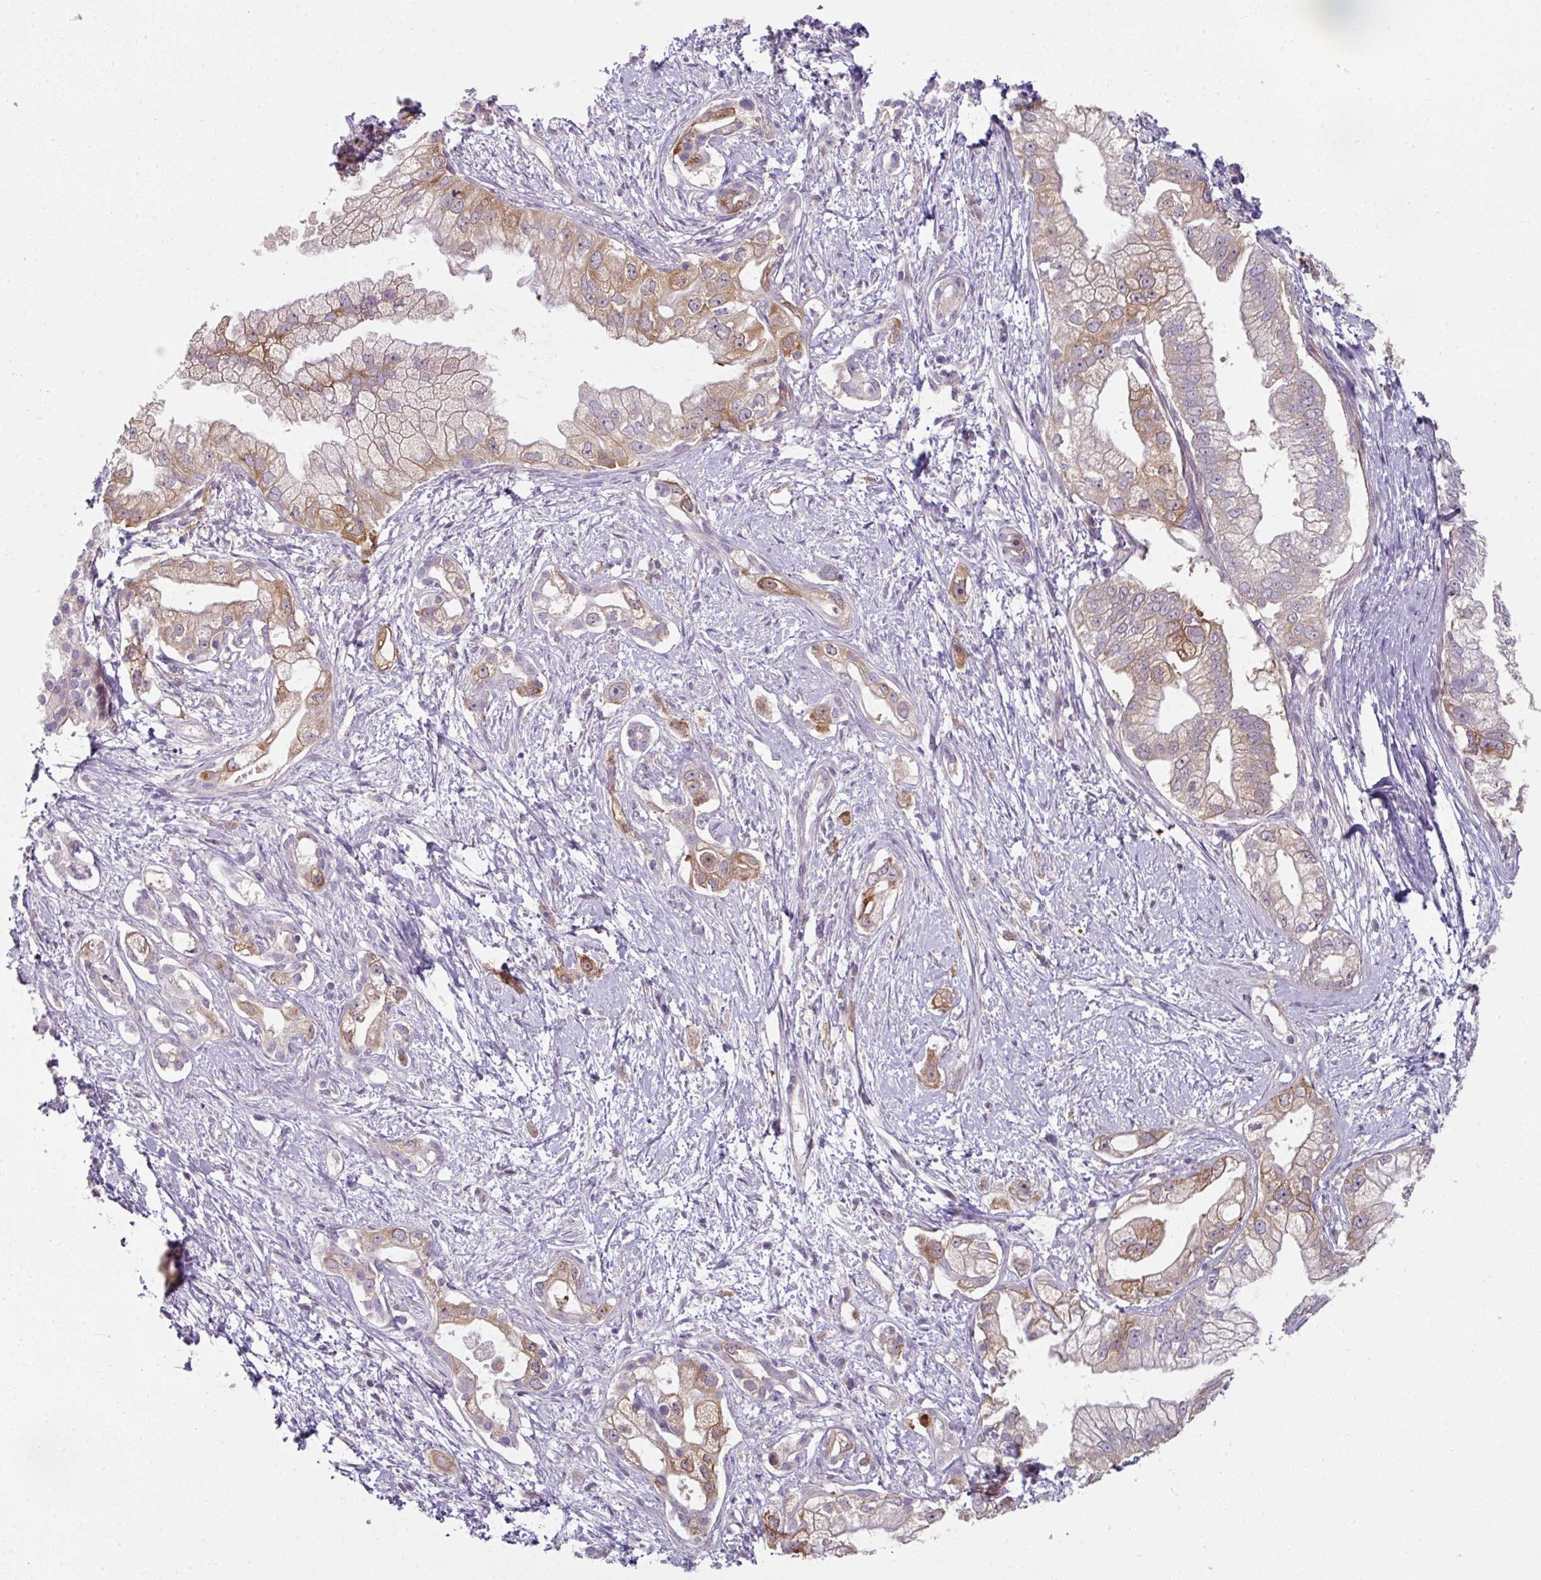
{"staining": {"intensity": "moderate", "quantity": "25%-75%", "location": "cytoplasmic/membranous"}, "tissue": "pancreatic cancer", "cell_type": "Tumor cells", "image_type": "cancer", "snomed": [{"axis": "morphology", "description": "Adenocarcinoma, NOS"}, {"axis": "topography", "description": "Pancreas"}], "caption": "A high-resolution image shows IHC staining of adenocarcinoma (pancreatic), which exhibits moderate cytoplasmic/membranous expression in approximately 25%-75% of tumor cells.", "gene": "C19orf33", "patient": {"sex": "male", "age": 70}}